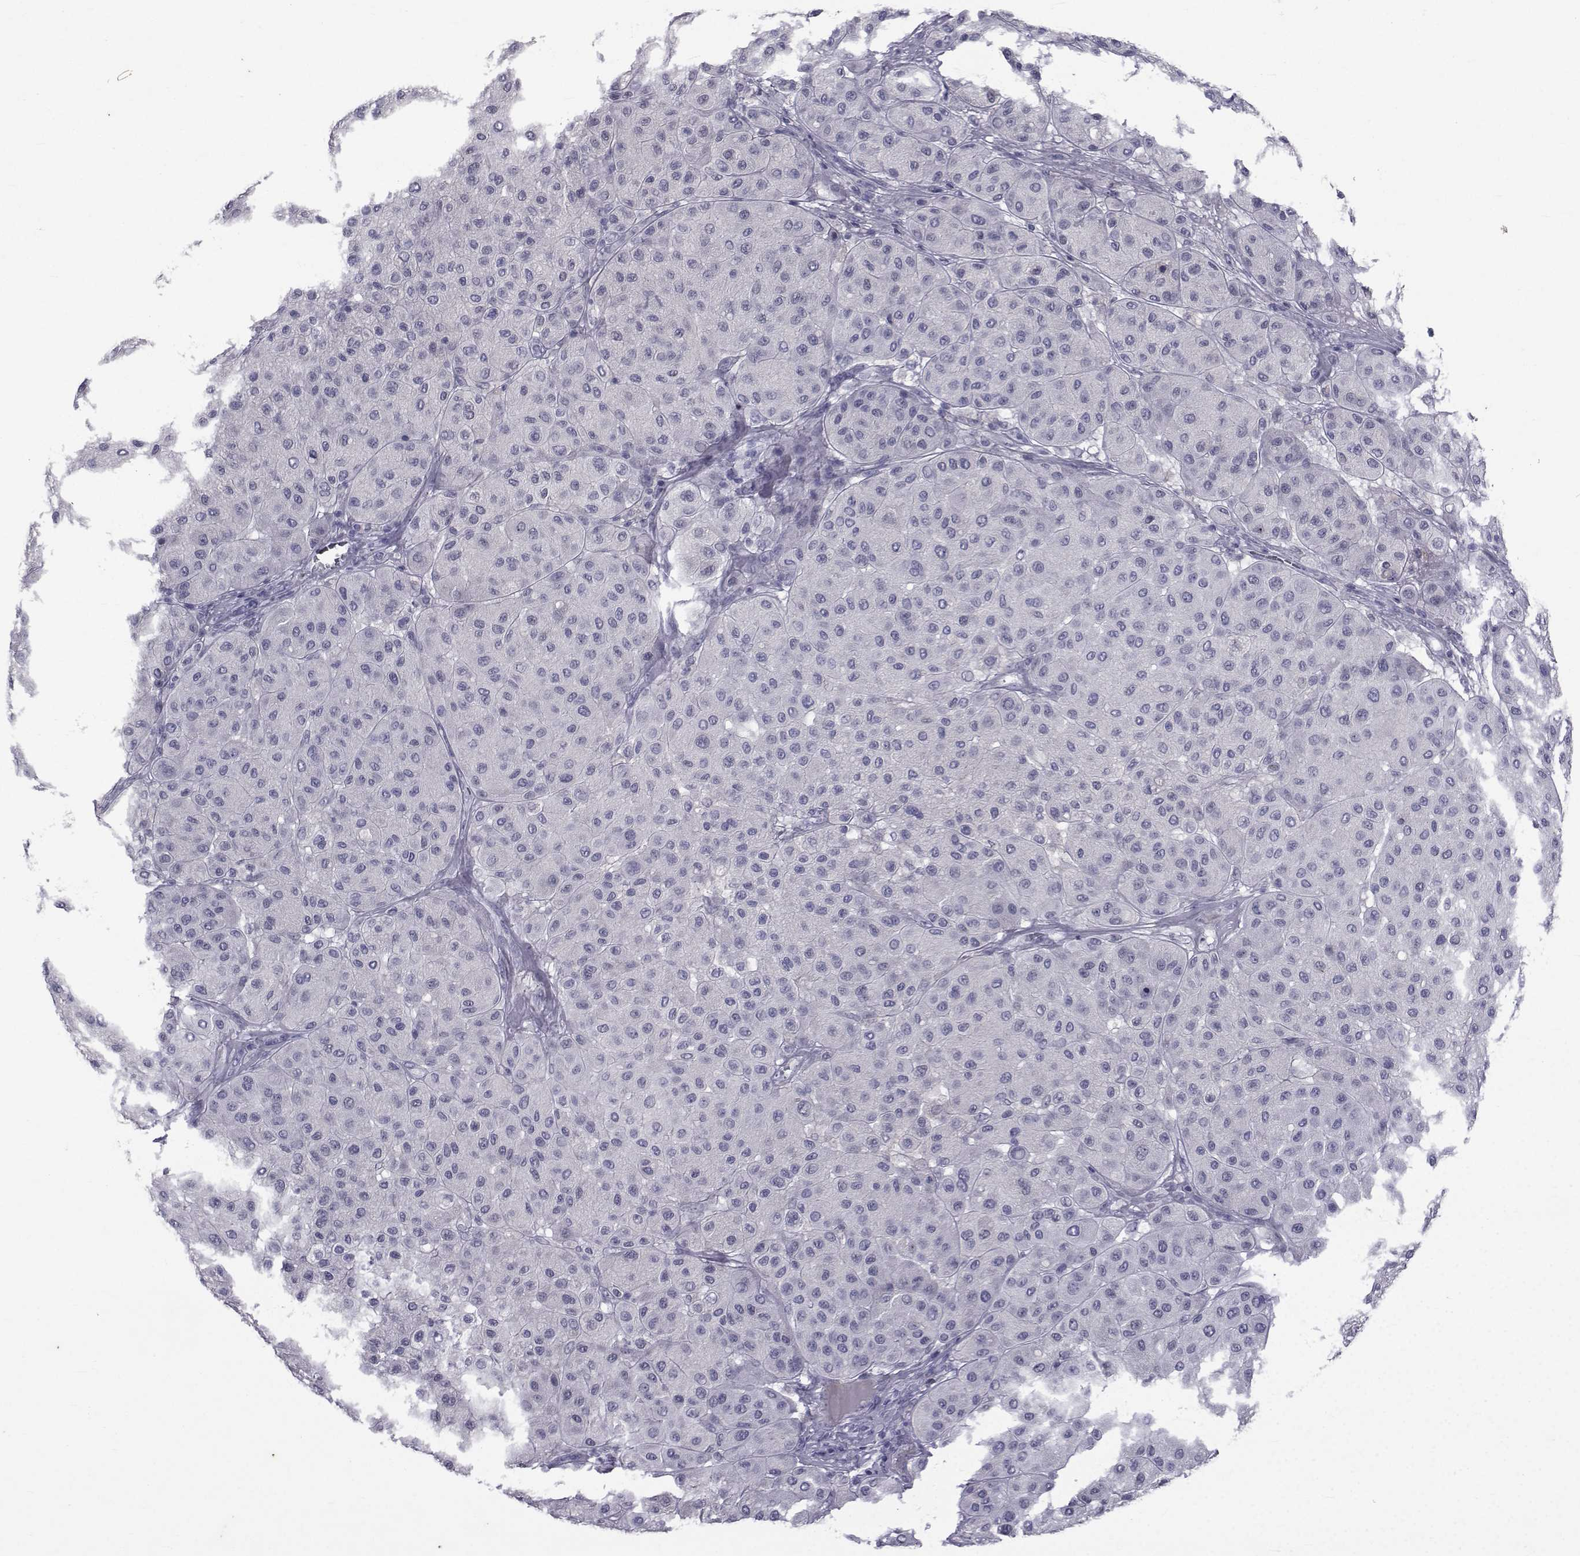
{"staining": {"intensity": "negative", "quantity": "none", "location": "none"}, "tissue": "melanoma", "cell_type": "Tumor cells", "image_type": "cancer", "snomed": [{"axis": "morphology", "description": "Malignant melanoma, Metastatic site"}, {"axis": "topography", "description": "Smooth muscle"}], "caption": "Immunohistochemistry (IHC) histopathology image of human melanoma stained for a protein (brown), which demonstrates no expression in tumor cells. (Brightfield microscopy of DAB (3,3'-diaminobenzidine) IHC at high magnification).", "gene": "PAX2", "patient": {"sex": "male", "age": 41}}